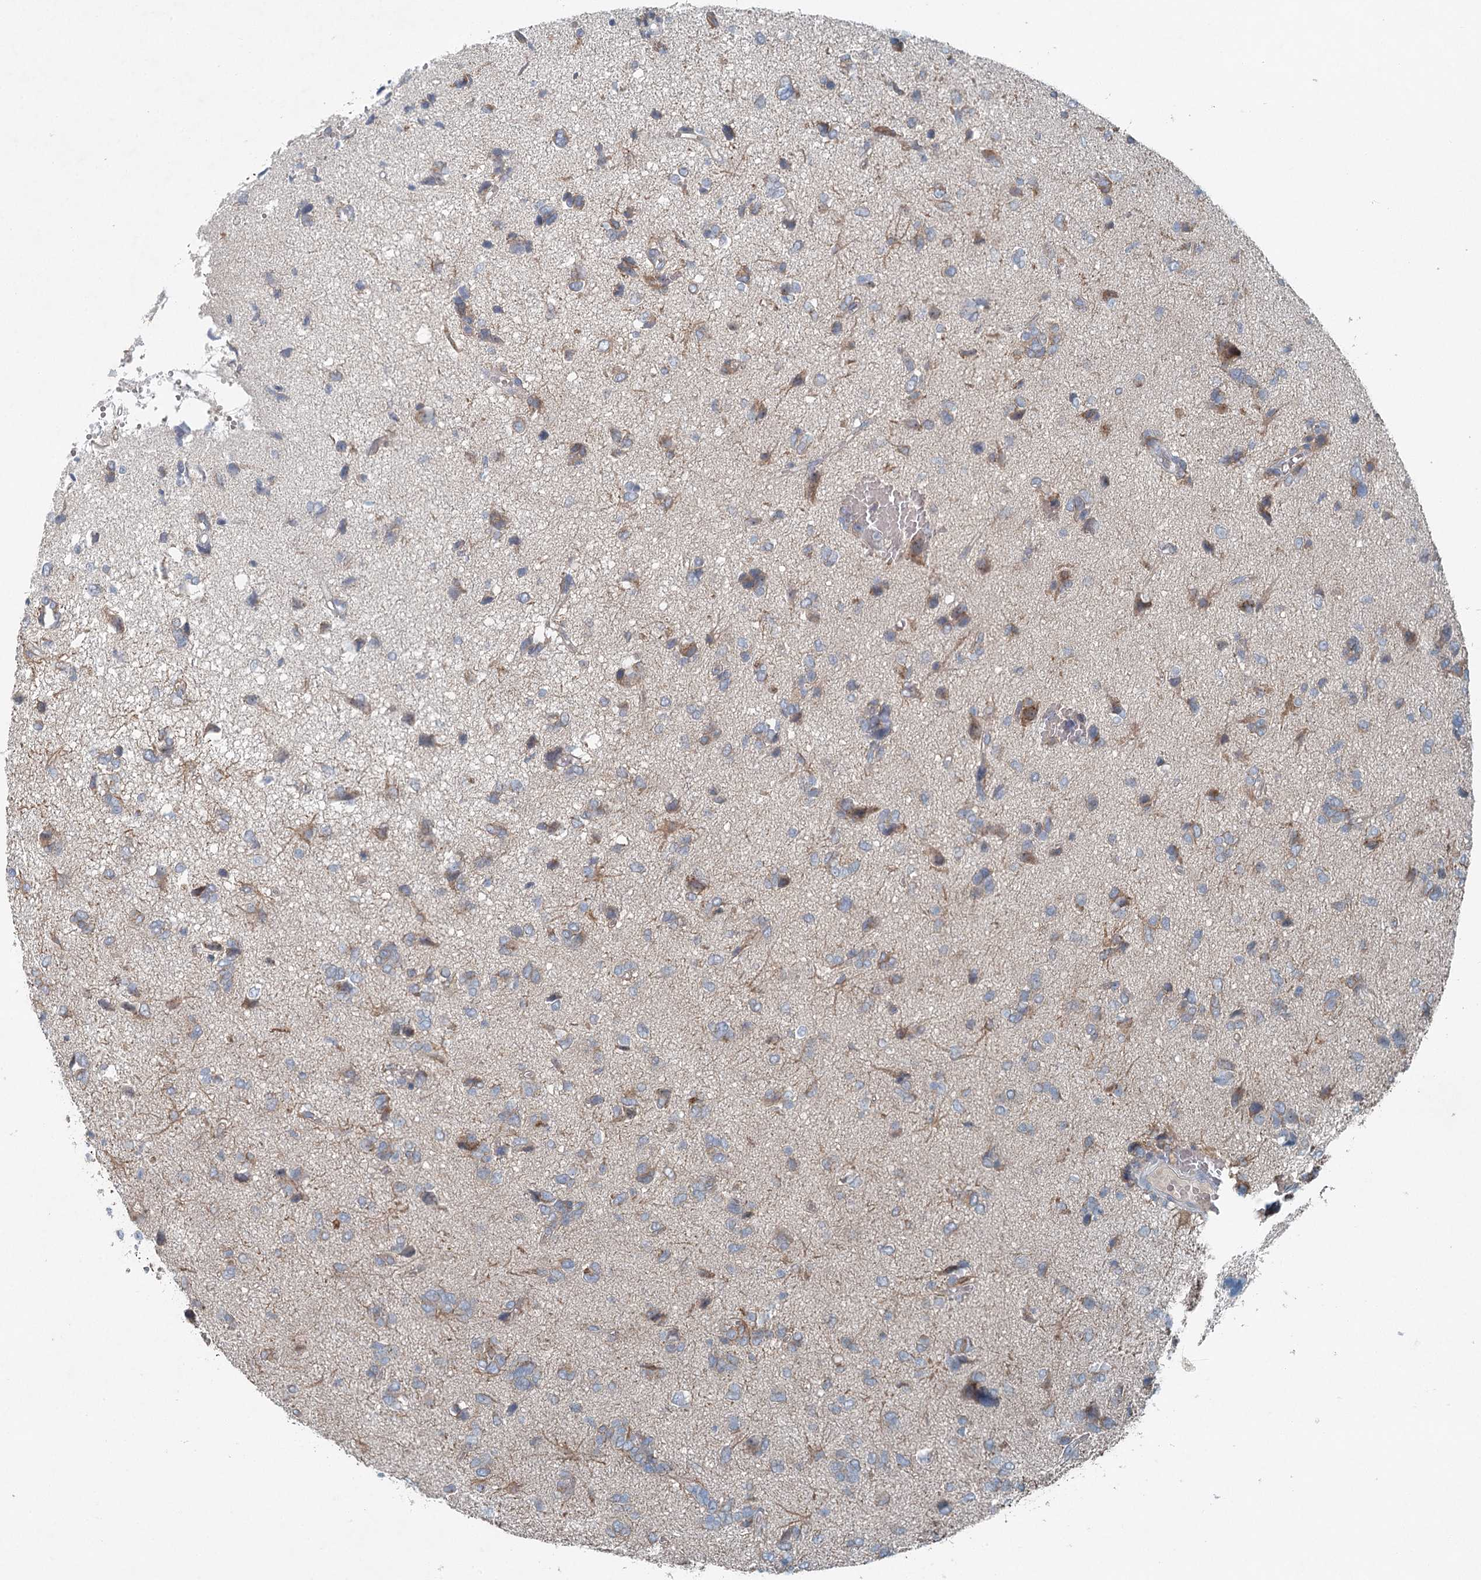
{"staining": {"intensity": "moderate", "quantity": "<25%", "location": "cytoplasmic/membranous"}, "tissue": "glioma", "cell_type": "Tumor cells", "image_type": "cancer", "snomed": [{"axis": "morphology", "description": "Glioma, malignant, High grade"}, {"axis": "topography", "description": "Brain"}], "caption": "A brown stain labels moderate cytoplasmic/membranous positivity of a protein in human glioma tumor cells.", "gene": "CHCHD5", "patient": {"sex": "female", "age": 59}}